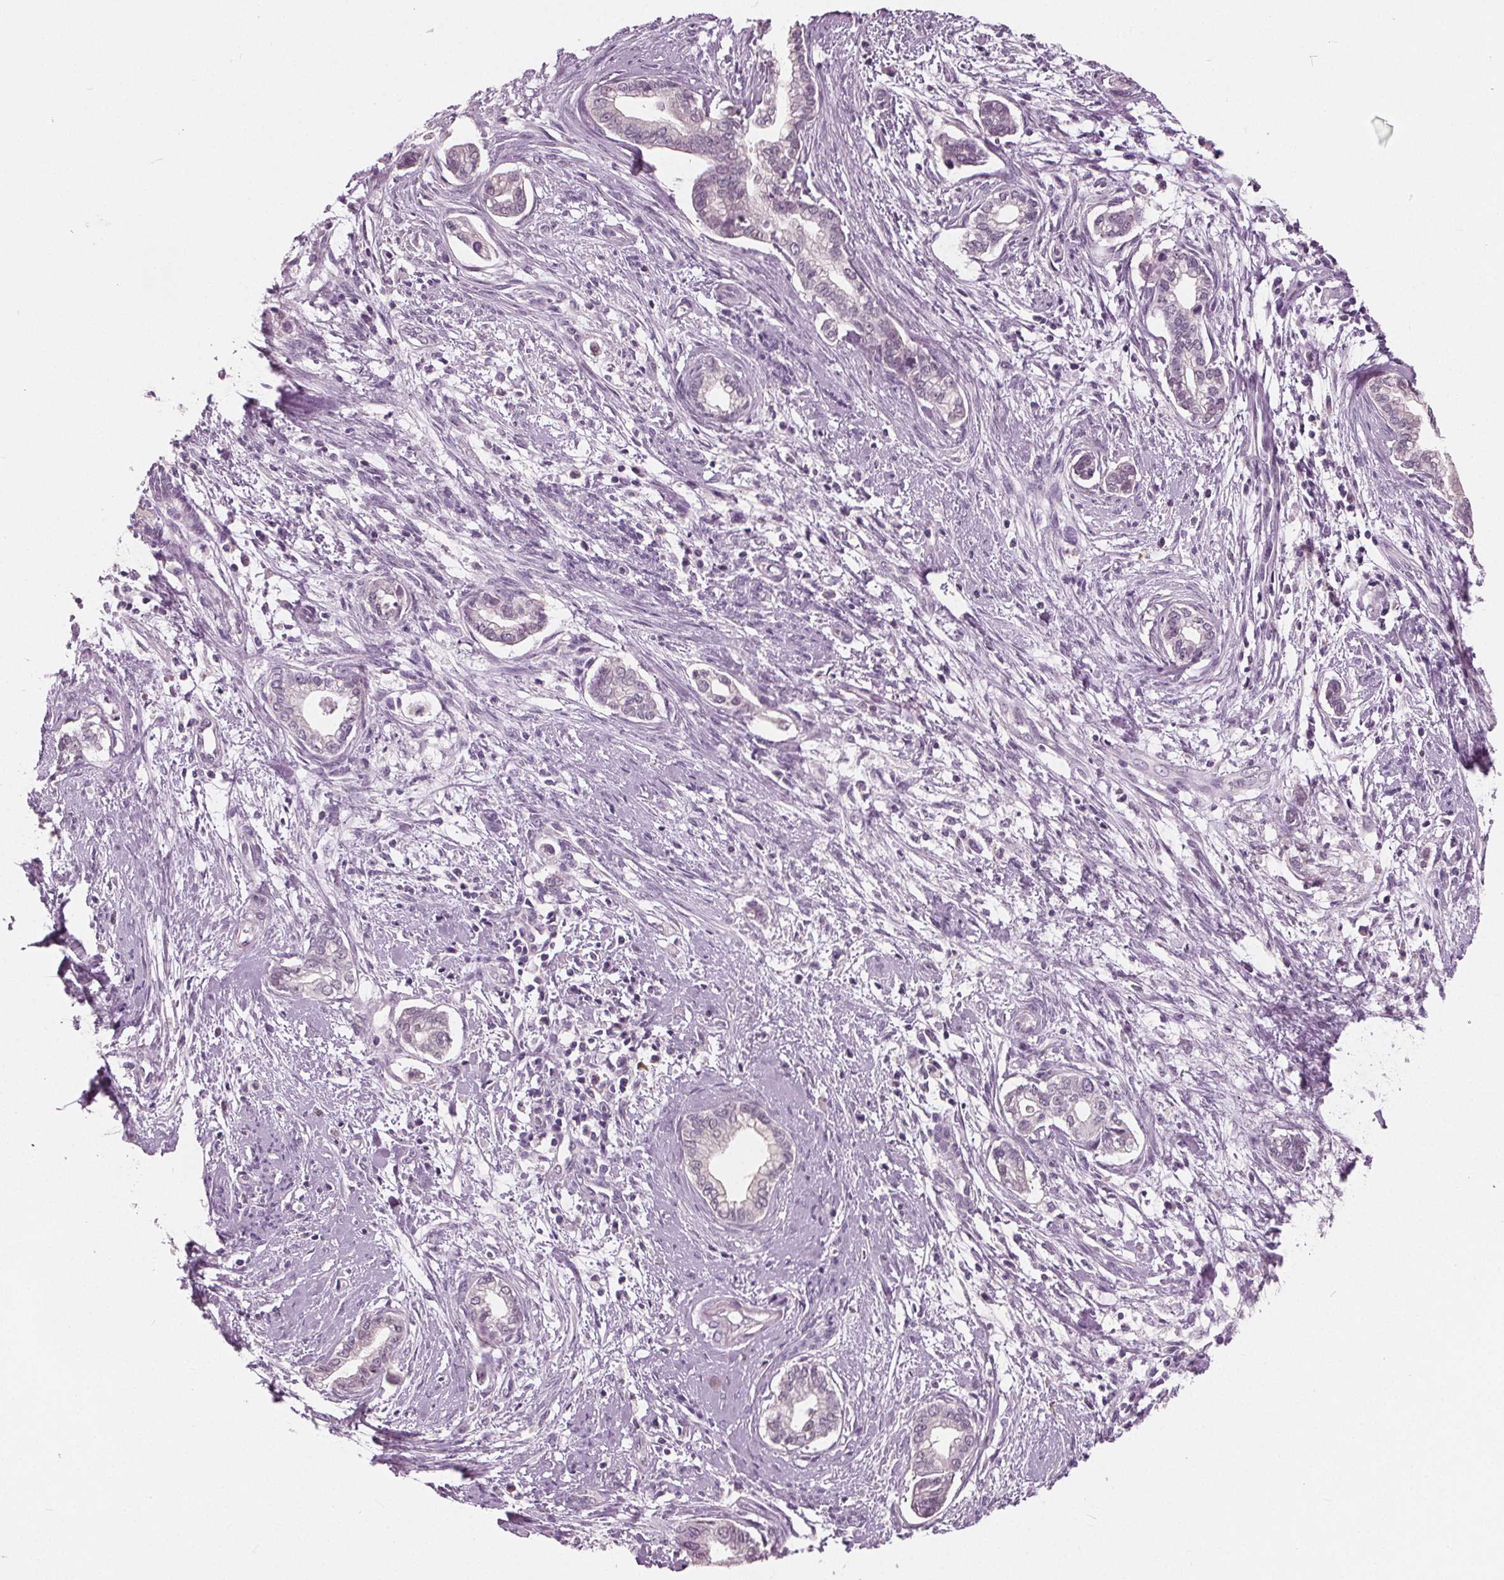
{"staining": {"intensity": "negative", "quantity": "none", "location": "none"}, "tissue": "cervical cancer", "cell_type": "Tumor cells", "image_type": "cancer", "snomed": [{"axis": "morphology", "description": "Adenocarcinoma, NOS"}, {"axis": "topography", "description": "Cervix"}], "caption": "Cervical adenocarcinoma stained for a protein using immunohistochemistry exhibits no staining tumor cells.", "gene": "TKFC", "patient": {"sex": "female", "age": 62}}